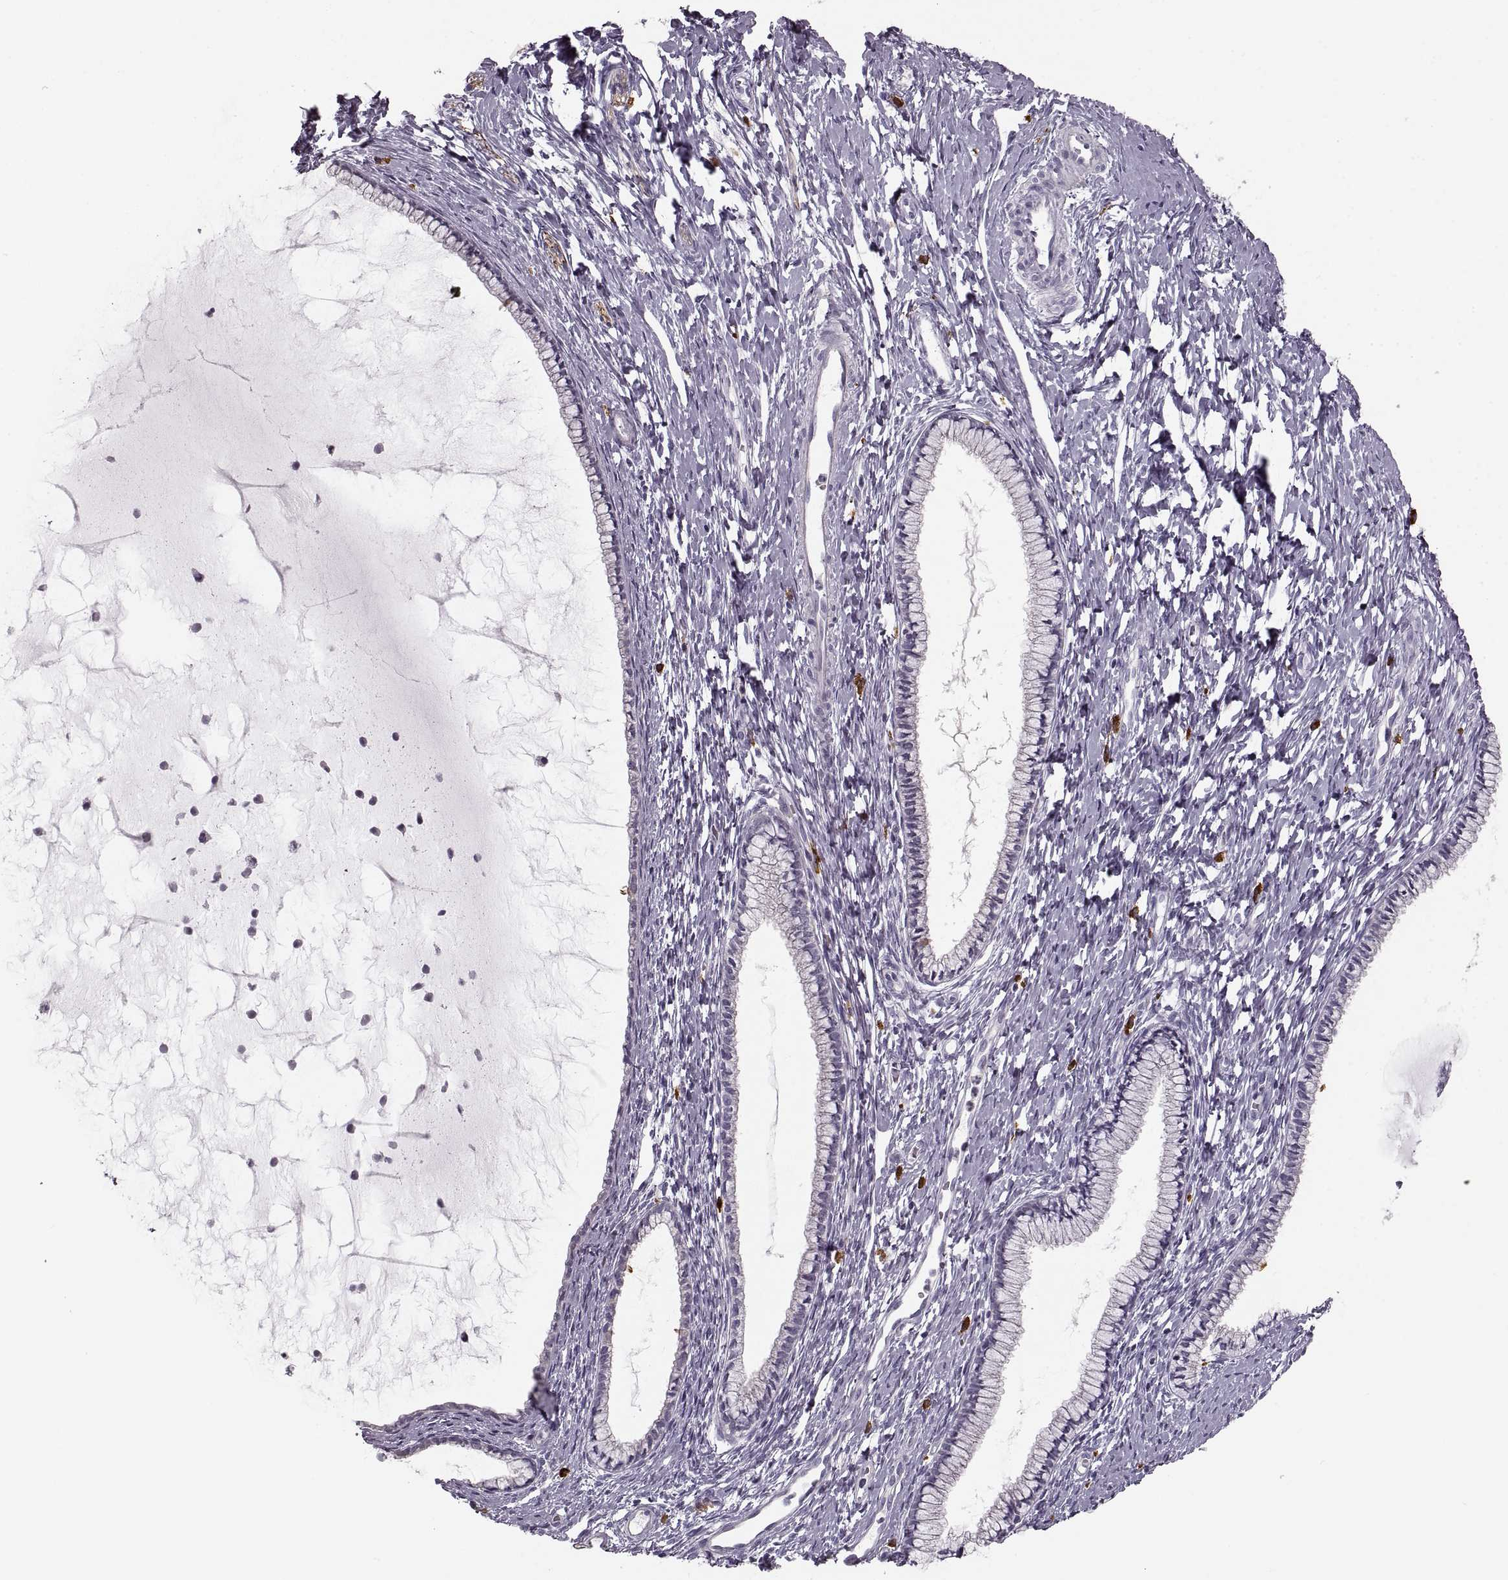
{"staining": {"intensity": "negative", "quantity": "none", "location": "none"}, "tissue": "cervix", "cell_type": "Glandular cells", "image_type": "normal", "snomed": [{"axis": "morphology", "description": "Normal tissue, NOS"}, {"axis": "topography", "description": "Cervix"}], "caption": "Immunohistochemistry photomicrograph of normal human cervix stained for a protein (brown), which displays no expression in glandular cells.", "gene": "CNTN1", "patient": {"sex": "female", "age": 40}}